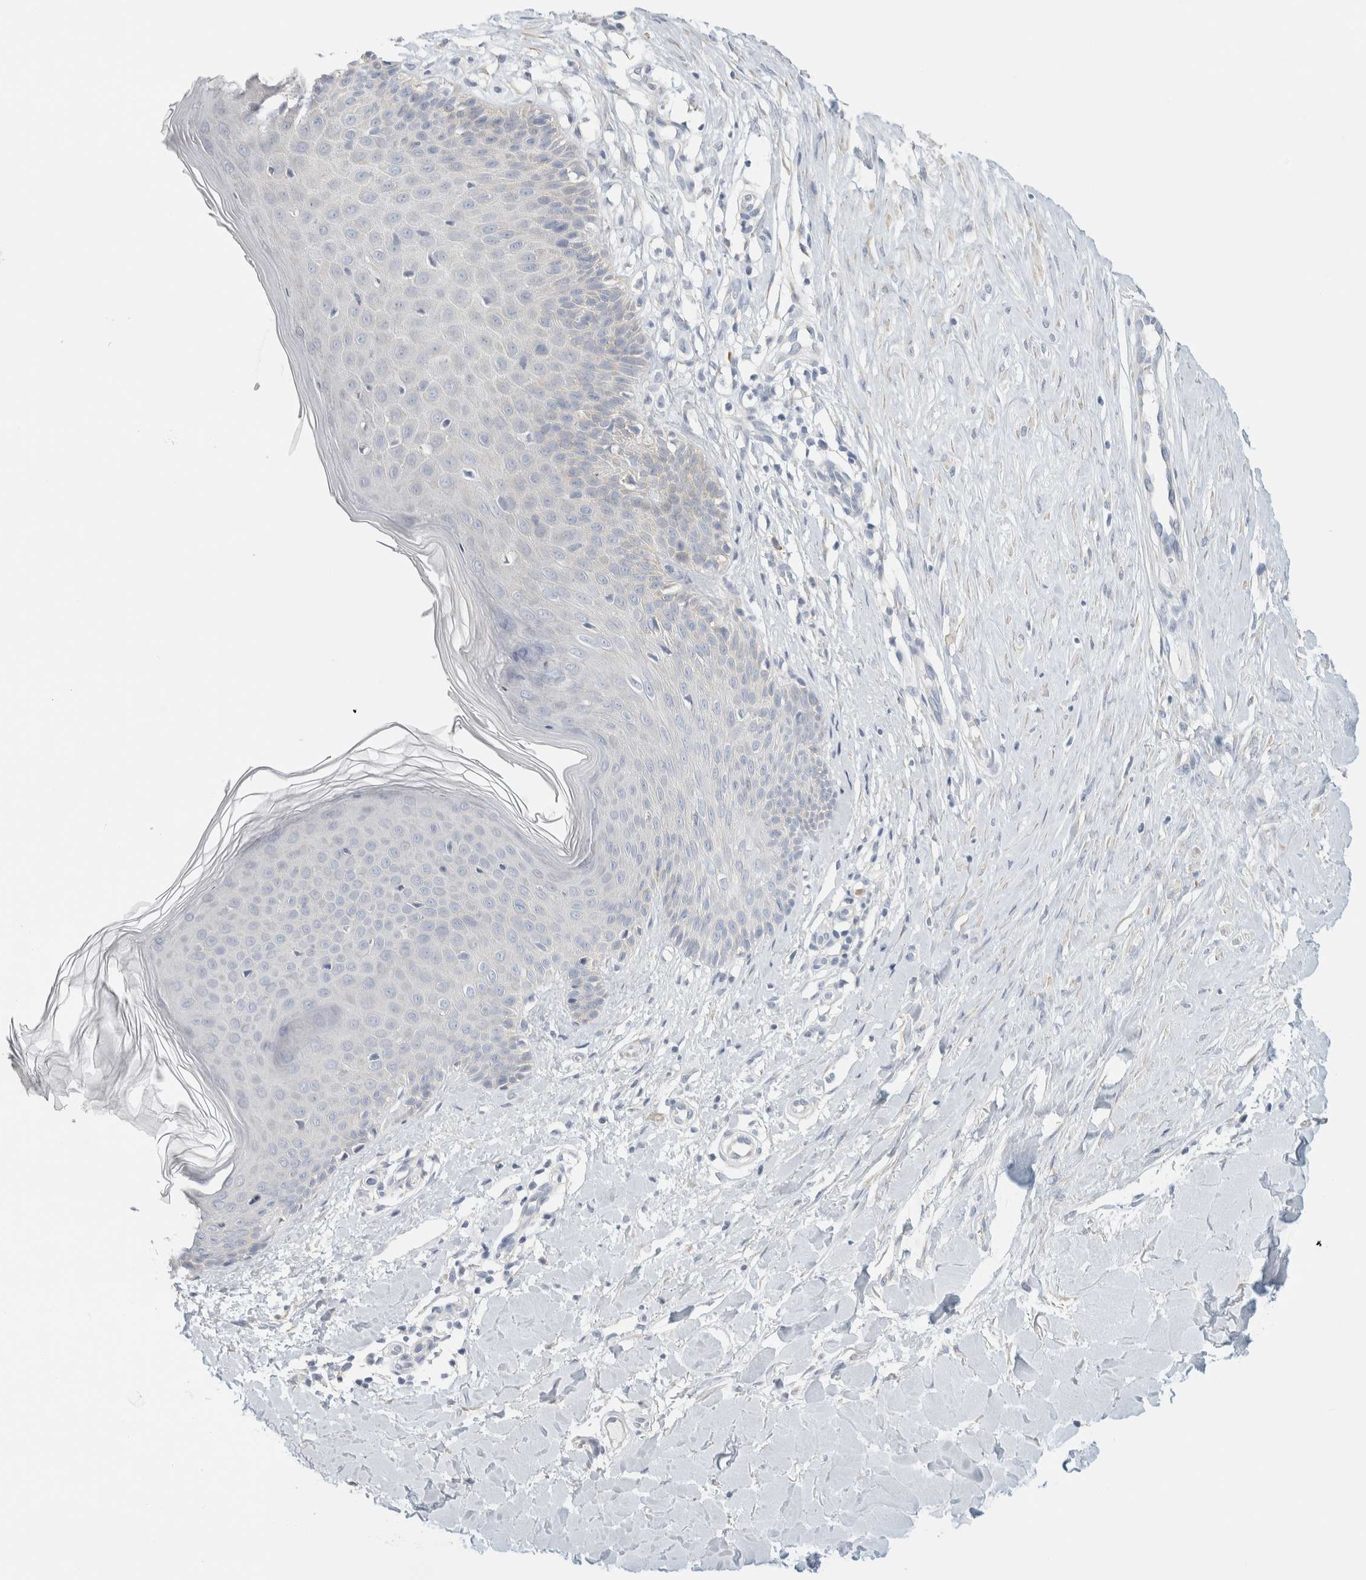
{"staining": {"intensity": "negative", "quantity": "none", "location": "none"}, "tissue": "skin", "cell_type": "Fibroblasts", "image_type": "normal", "snomed": [{"axis": "morphology", "description": "Normal tissue, NOS"}, {"axis": "topography", "description": "Skin"}], "caption": "This is a image of immunohistochemistry (IHC) staining of normal skin, which shows no positivity in fibroblasts.", "gene": "NEFM", "patient": {"sex": "male", "age": 41}}